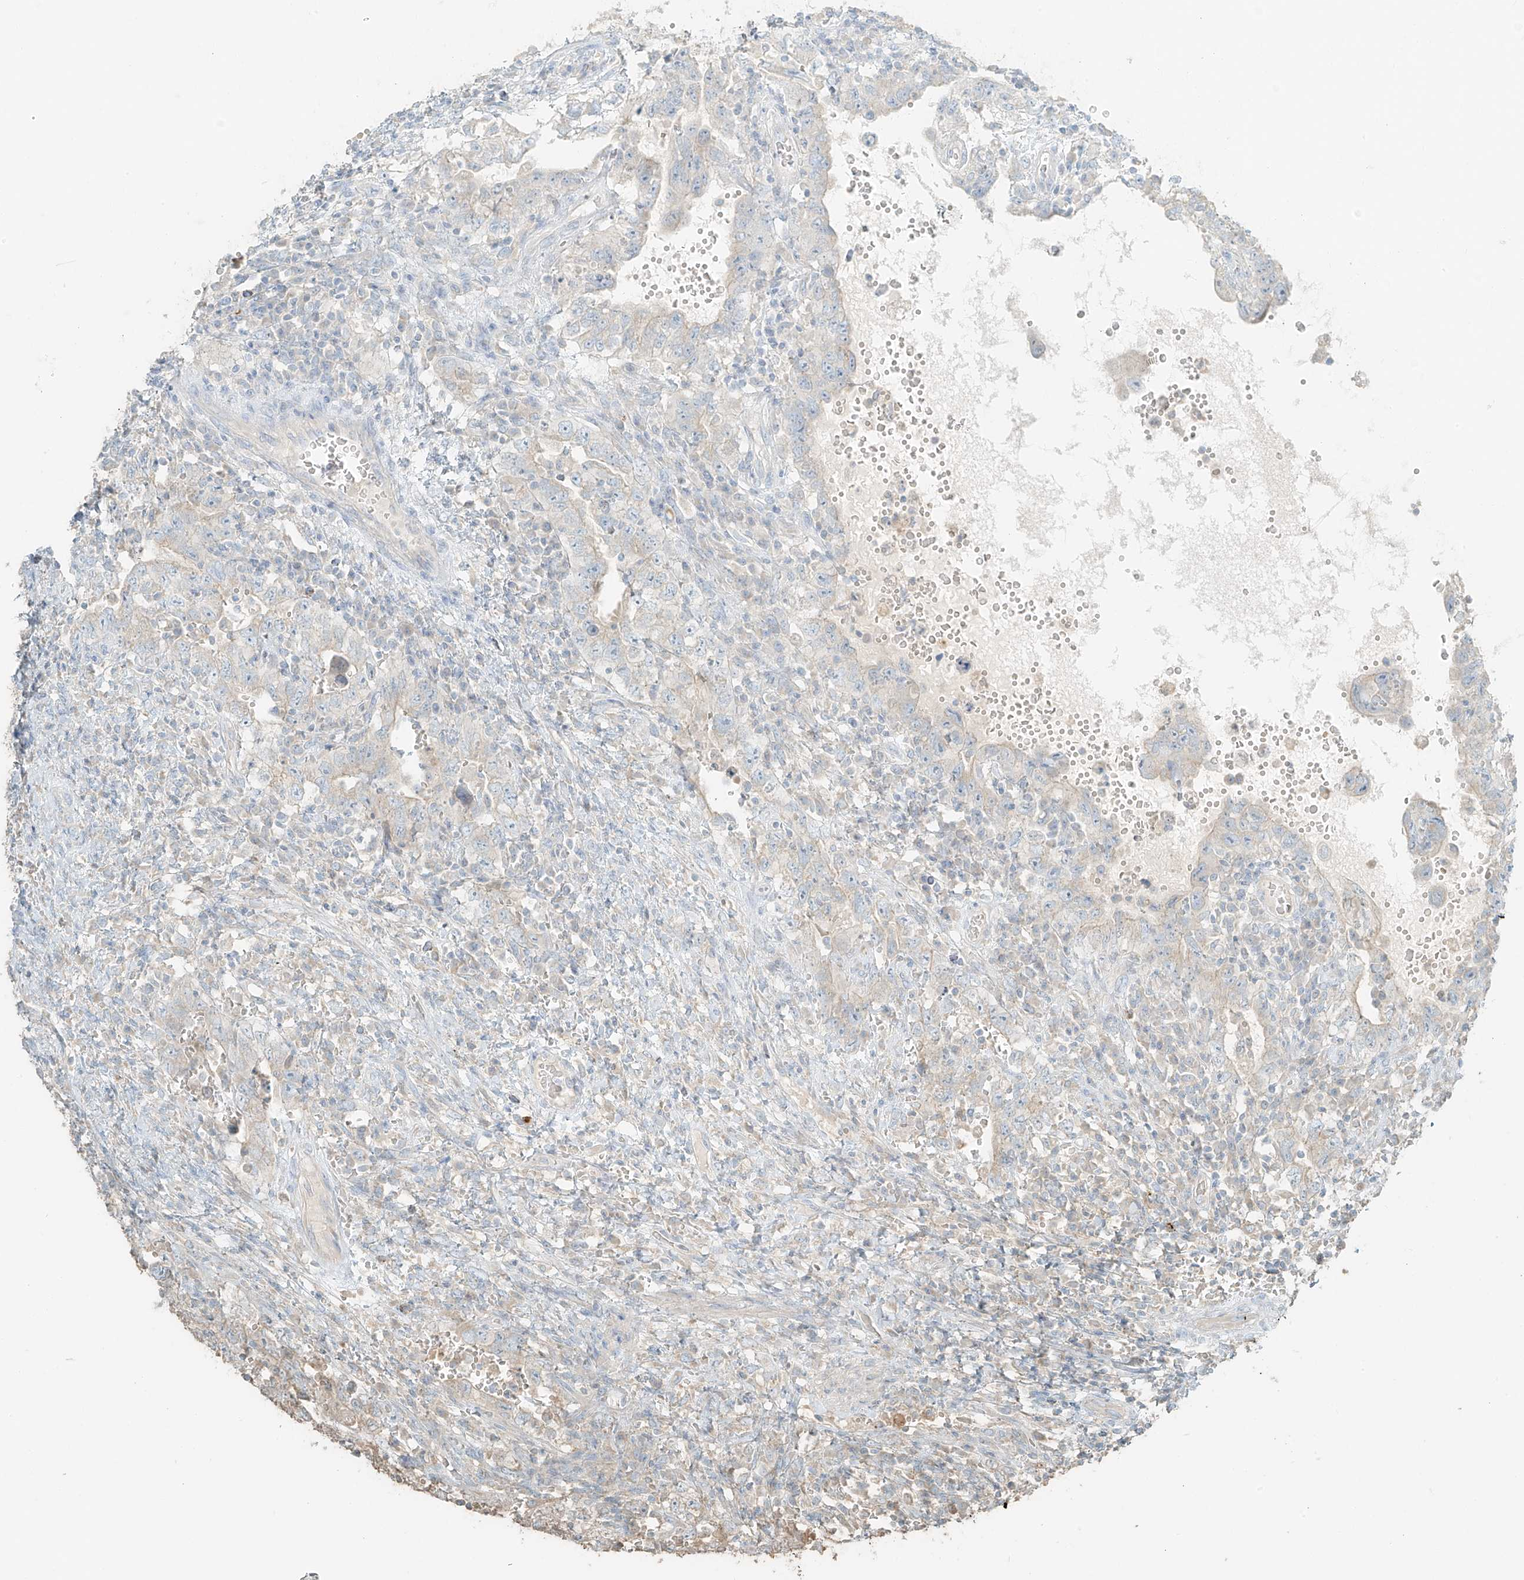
{"staining": {"intensity": "negative", "quantity": "none", "location": "none"}, "tissue": "testis cancer", "cell_type": "Tumor cells", "image_type": "cancer", "snomed": [{"axis": "morphology", "description": "Carcinoma, Embryonal, NOS"}, {"axis": "topography", "description": "Testis"}], "caption": "An immunohistochemistry image of embryonal carcinoma (testis) is shown. There is no staining in tumor cells of embryonal carcinoma (testis).", "gene": "RFTN2", "patient": {"sex": "male", "age": 26}}